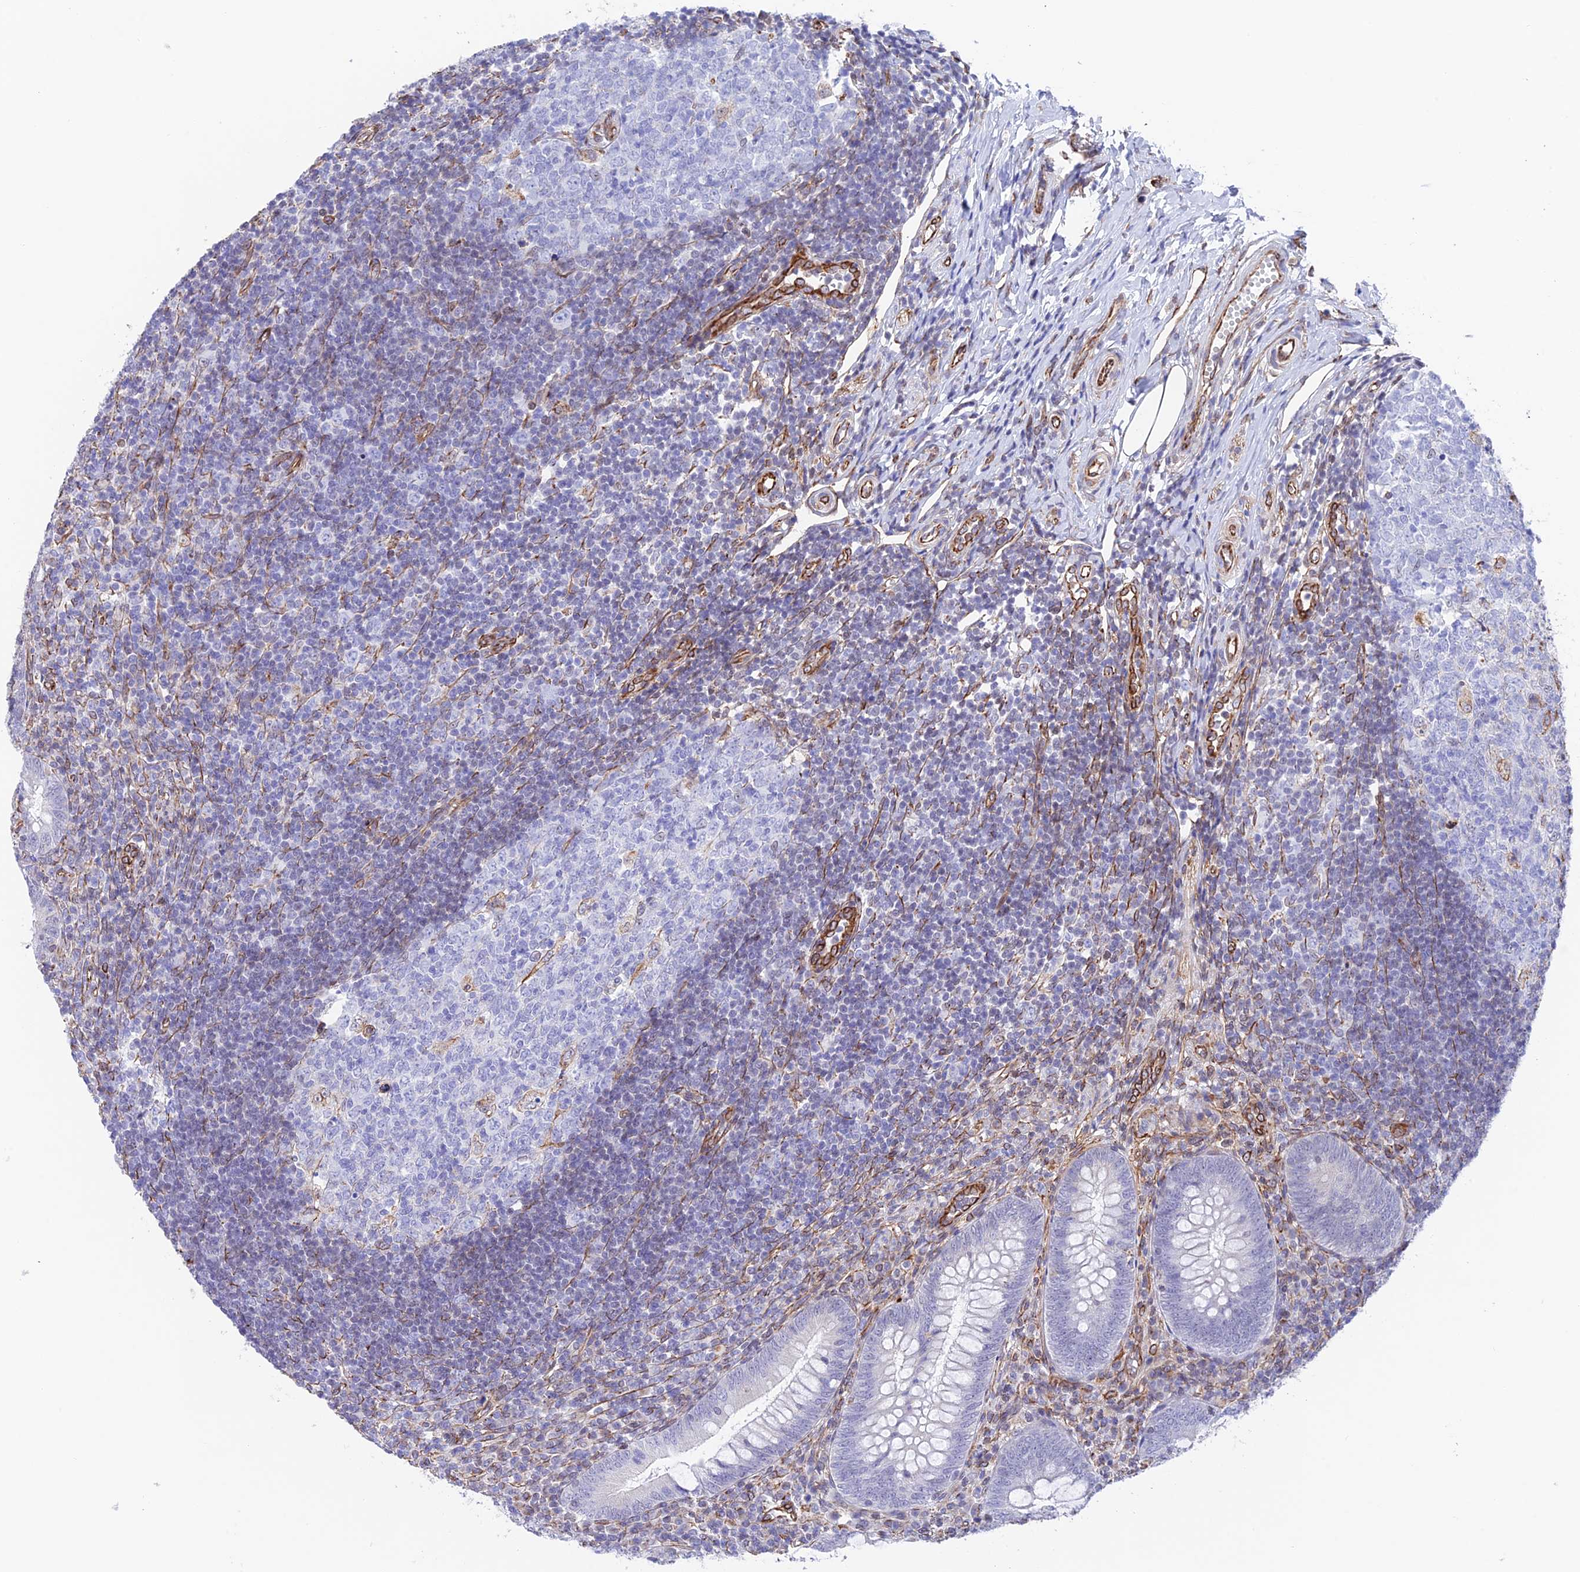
{"staining": {"intensity": "negative", "quantity": "none", "location": "none"}, "tissue": "appendix", "cell_type": "Glandular cells", "image_type": "normal", "snomed": [{"axis": "morphology", "description": "Normal tissue, NOS"}, {"axis": "topography", "description": "Appendix"}], "caption": "Immunohistochemical staining of benign appendix shows no significant staining in glandular cells.", "gene": "ZNF652", "patient": {"sex": "male", "age": 14}}